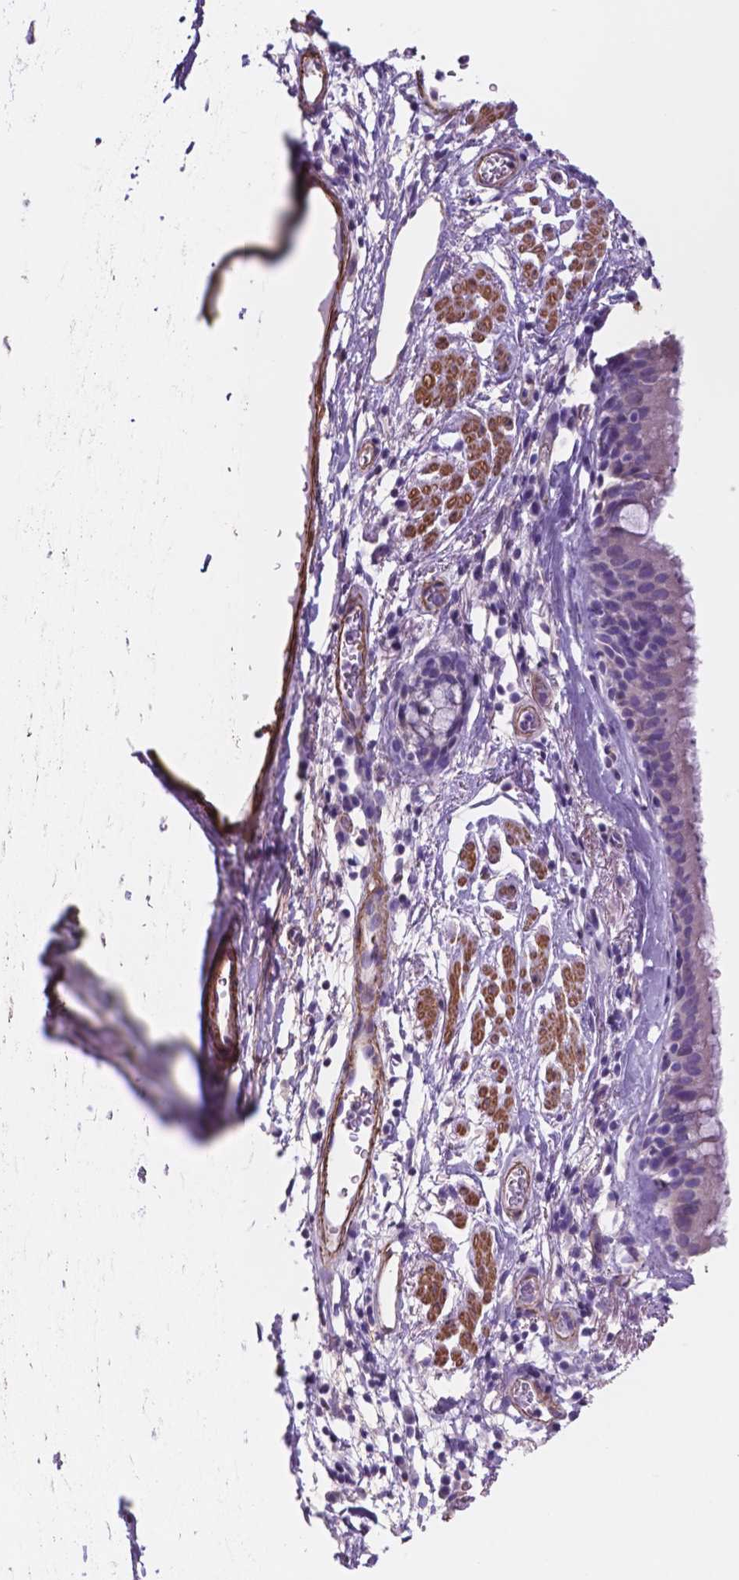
{"staining": {"intensity": "negative", "quantity": "none", "location": "none"}, "tissue": "bronchus", "cell_type": "Respiratory epithelial cells", "image_type": "normal", "snomed": [{"axis": "morphology", "description": "Normal tissue, NOS"}, {"axis": "topography", "description": "Cartilage tissue"}, {"axis": "topography", "description": "Bronchus"}], "caption": "High power microscopy image of an immunohistochemistry (IHC) micrograph of normal bronchus, revealing no significant positivity in respiratory epithelial cells. (Brightfield microscopy of DAB IHC at high magnification).", "gene": "TOR2A", "patient": {"sex": "male", "age": 58}}